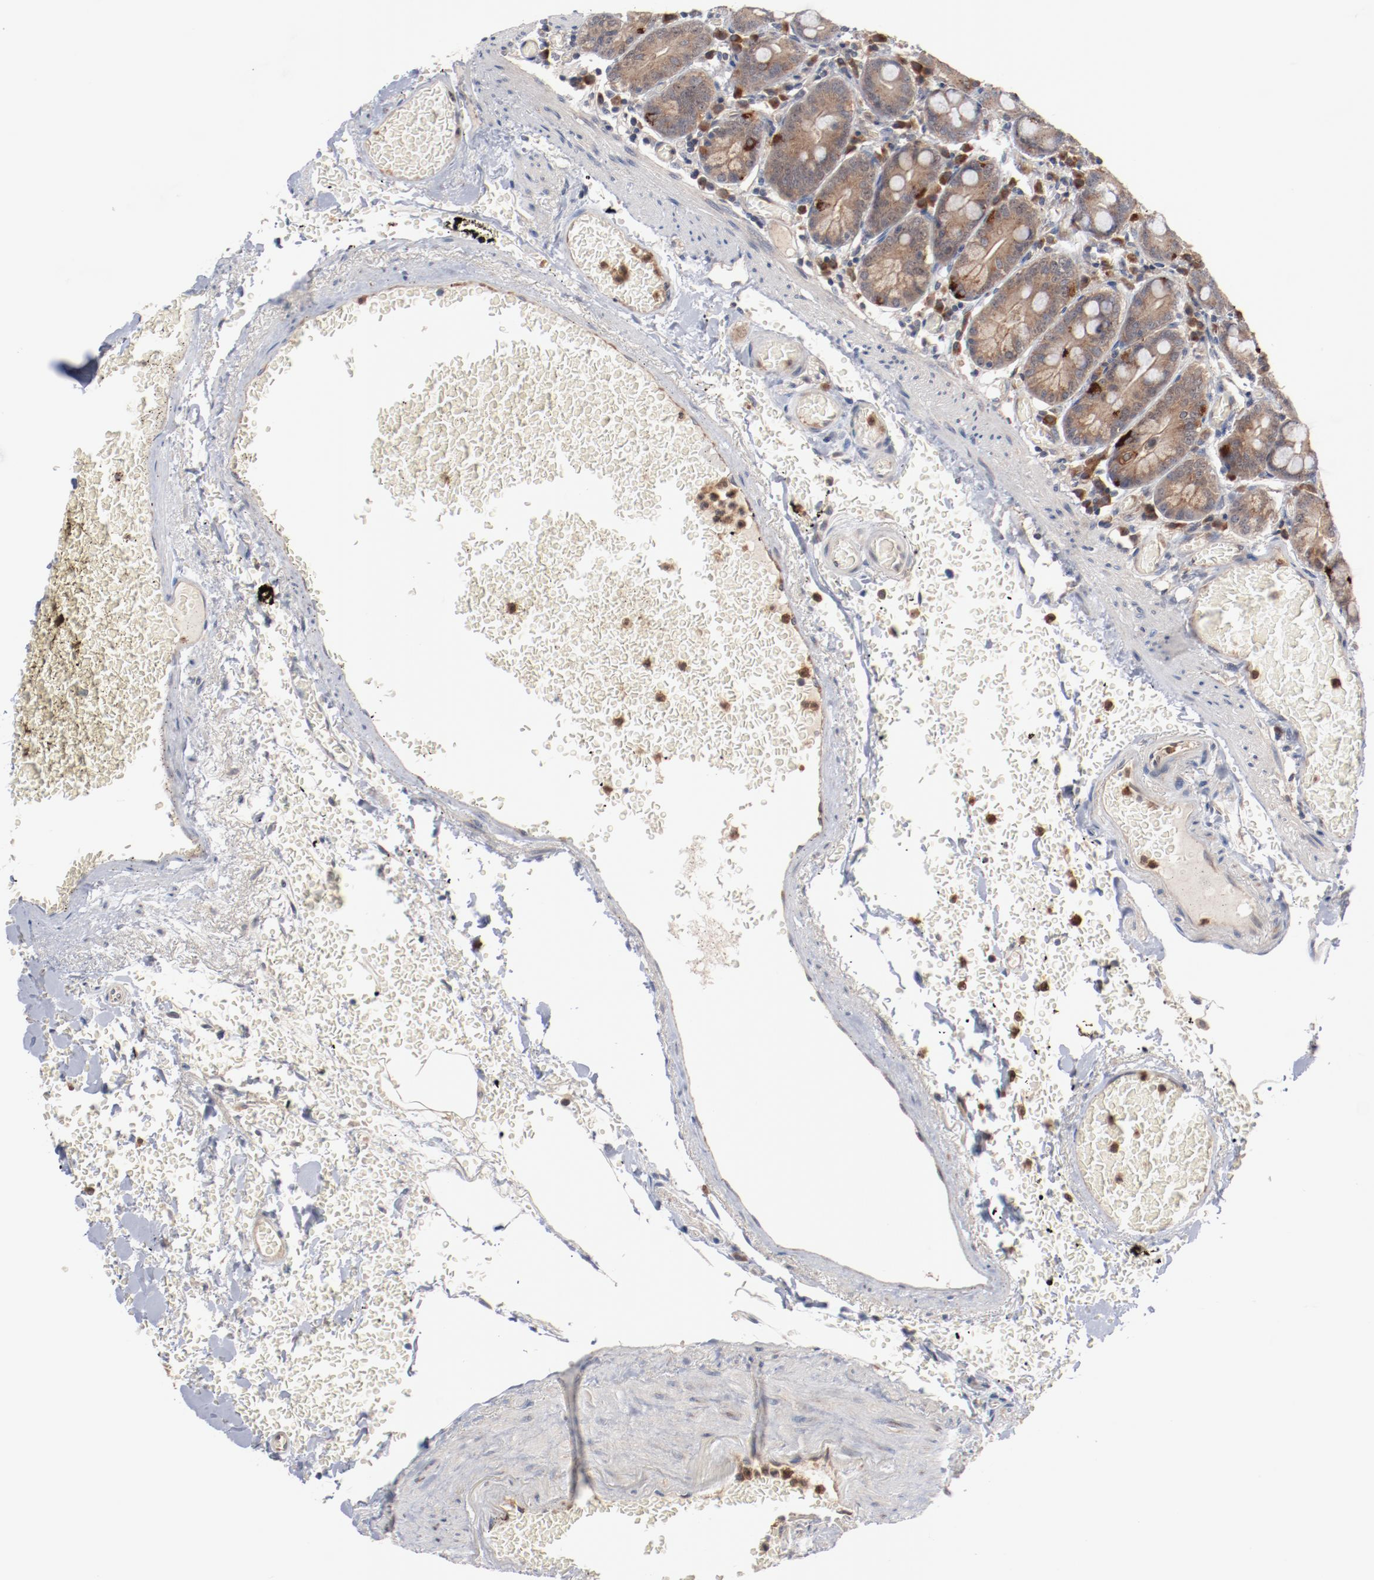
{"staining": {"intensity": "moderate", "quantity": ">75%", "location": "cytoplasmic/membranous"}, "tissue": "small intestine", "cell_type": "Glandular cells", "image_type": "normal", "snomed": [{"axis": "morphology", "description": "Normal tissue, NOS"}, {"axis": "topography", "description": "Small intestine"}], "caption": "Immunohistochemical staining of unremarkable small intestine reveals >75% levels of moderate cytoplasmic/membranous protein staining in approximately >75% of glandular cells.", "gene": "RNASE11", "patient": {"sex": "male", "age": 71}}